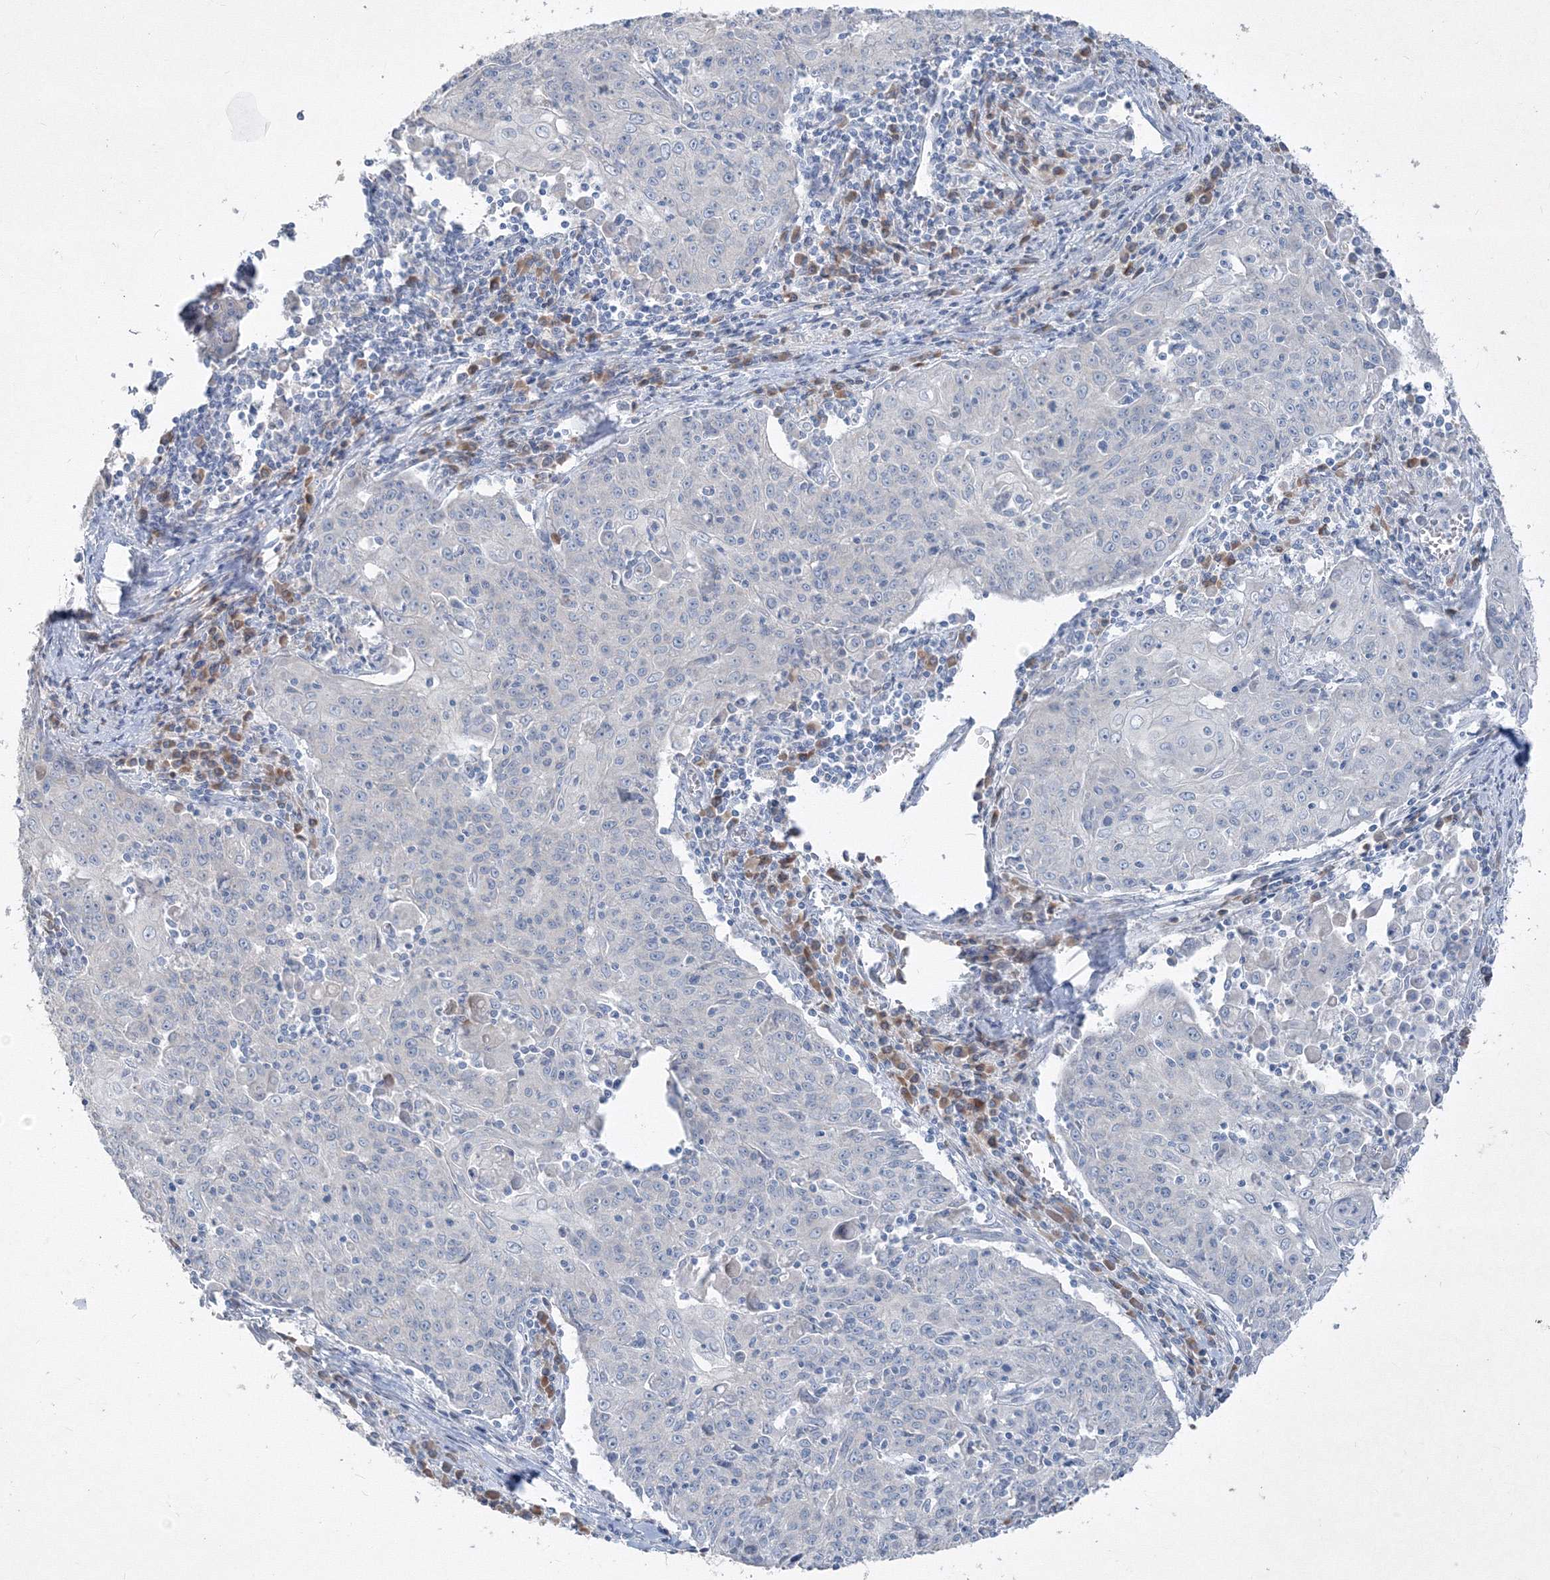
{"staining": {"intensity": "negative", "quantity": "none", "location": "none"}, "tissue": "cervical cancer", "cell_type": "Tumor cells", "image_type": "cancer", "snomed": [{"axis": "morphology", "description": "Squamous cell carcinoma, NOS"}, {"axis": "topography", "description": "Cervix"}], "caption": "This is a micrograph of IHC staining of cervical cancer, which shows no positivity in tumor cells.", "gene": "IFNAR1", "patient": {"sex": "female", "age": 48}}